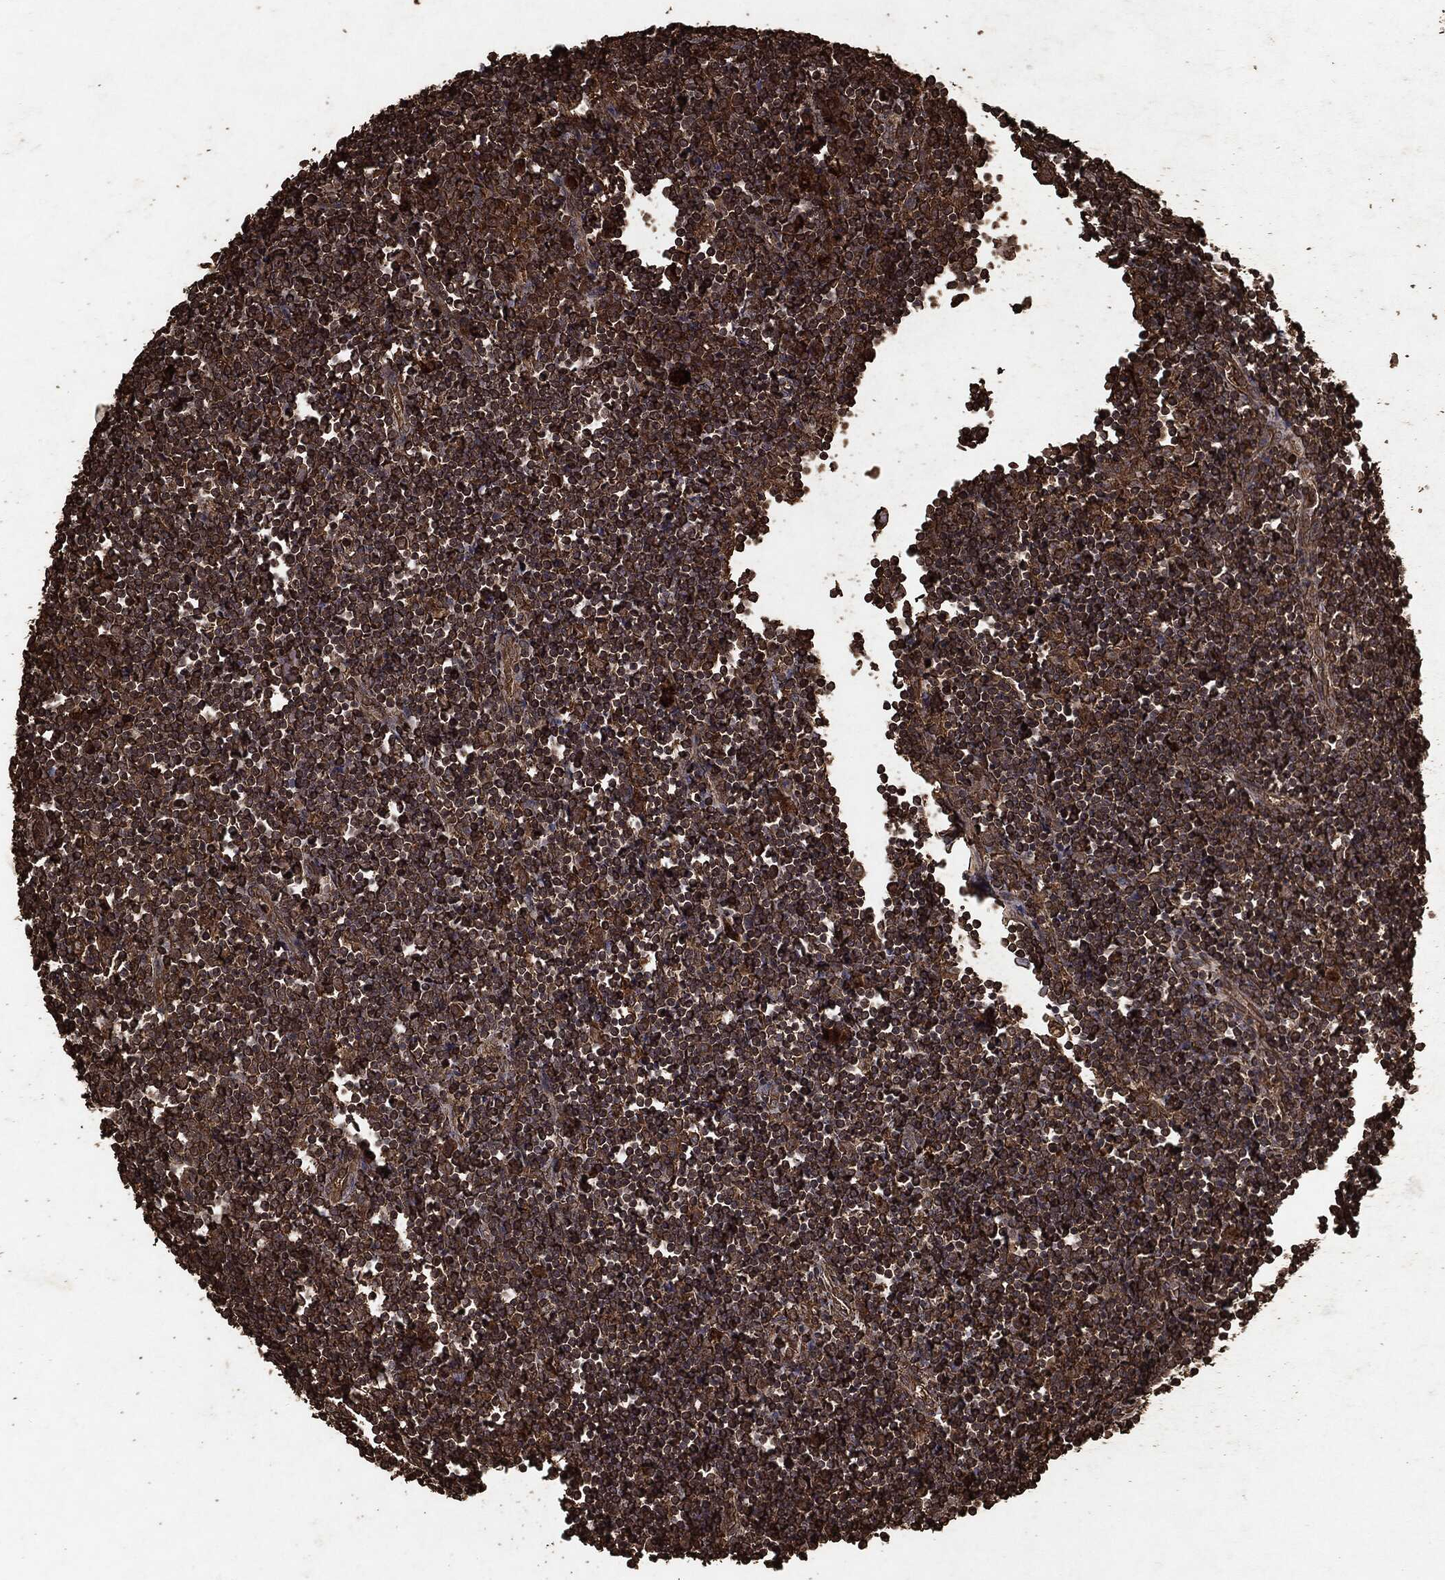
{"staining": {"intensity": "strong", "quantity": ">75%", "location": "cytoplasmic/membranous"}, "tissue": "lymph node", "cell_type": "Germinal center cells", "image_type": "normal", "snomed": [{"axis": "morphology", "description": "Normal tissue, NOS"}, {"axis": "morphology", "description": "Adenocarcinoma, NOS"}, {"axis": "topography", "description": "Lymph node"}, {"axis": "topography", "description": "Pancreas"}], "caption": "Protein analysis of unremarkable lymph node demonstrates strong cytoplasmic/membranous positivity in about >75% of germinal center cells.", "gene": "ARAF", "patient": {"sex": "female", "age": 58}}